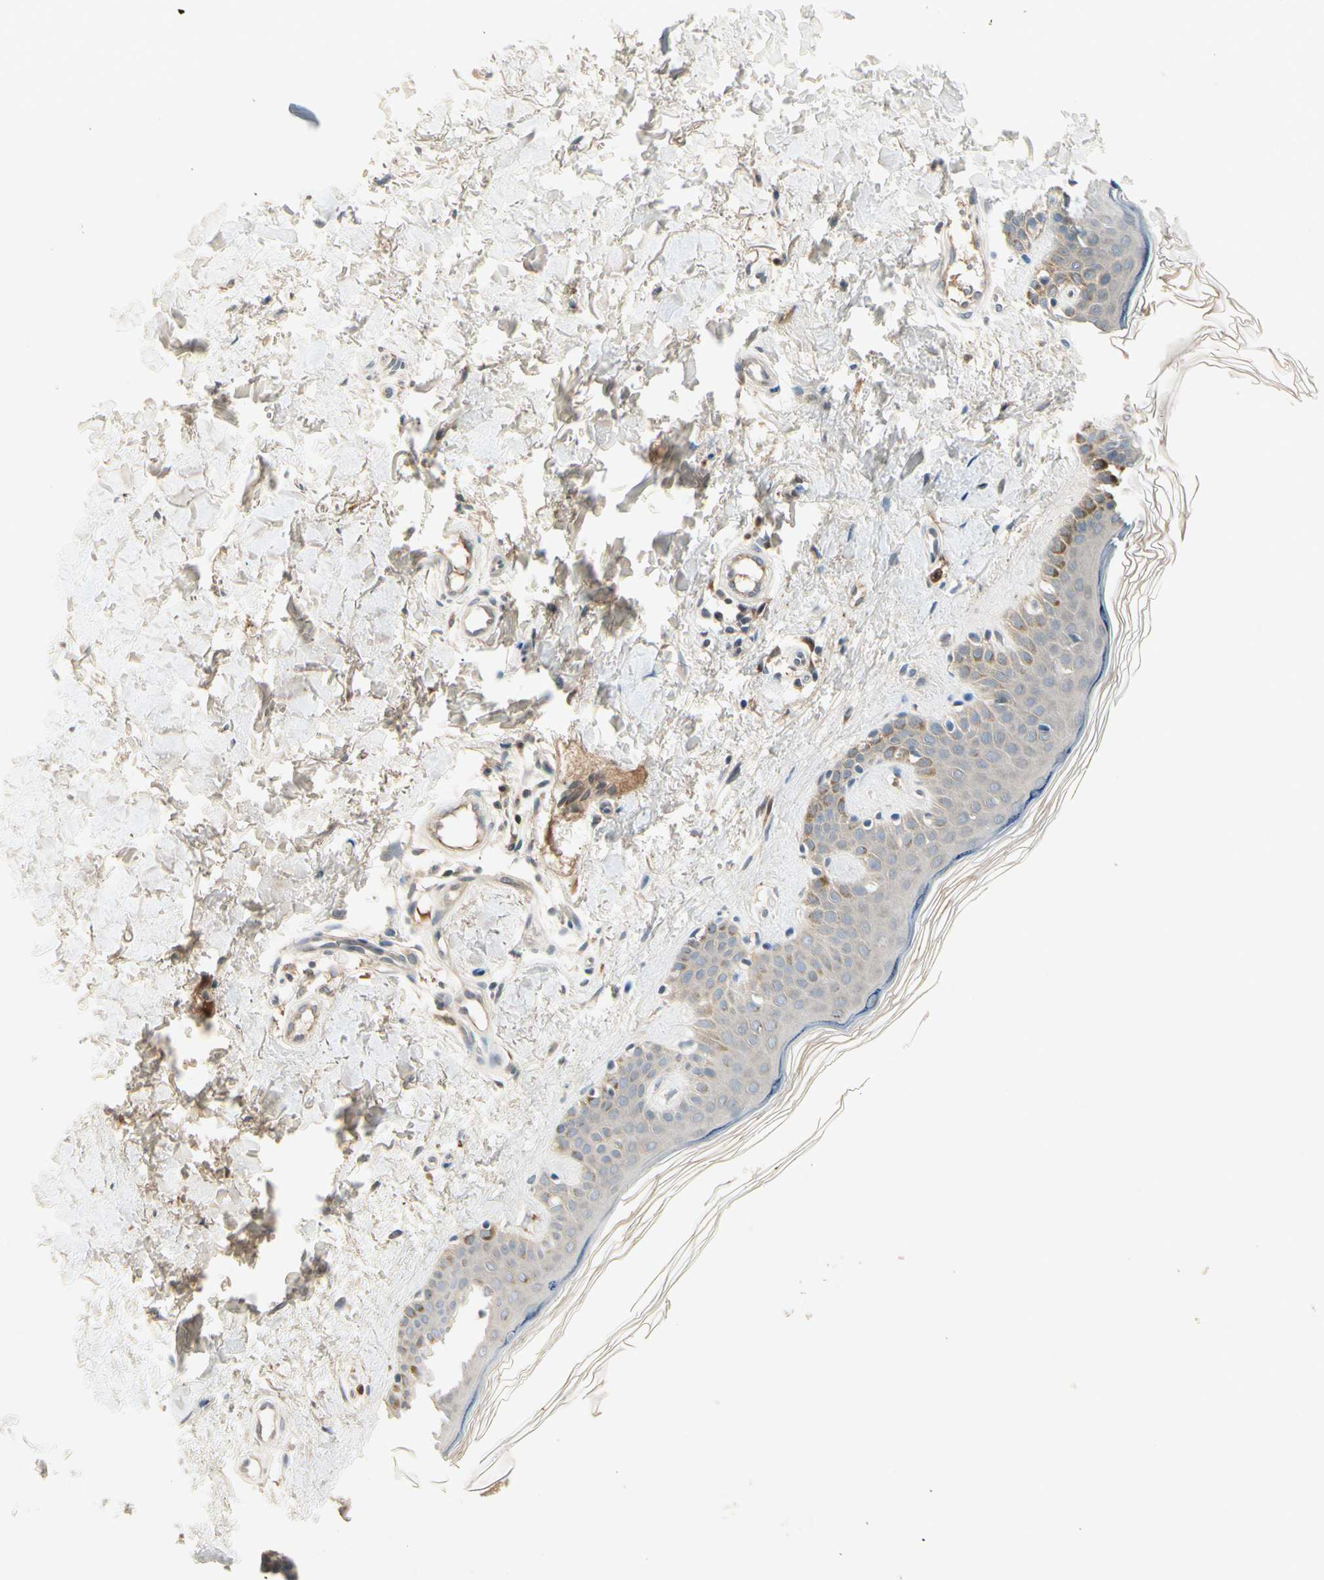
{"staining": {"intensity": "weak", "quantity": ">75%", "location": "cytoplasmic/membranous"}, "tissue": "skin", "cell_type": "Fibroblasts", "image_type": "normal", "snomed": [{"axis": "morphology", "description": "Normal tissue, NOS"}, {"axis": "topography", "description": "Skin"}], "caption": "The image reveals a brown stain indicating the presence of a protein in the cytoplasmic/membranous of fibroblasts in skin.", "gene": "CCL4", "patient": {"sex": "male", "age": 67}}